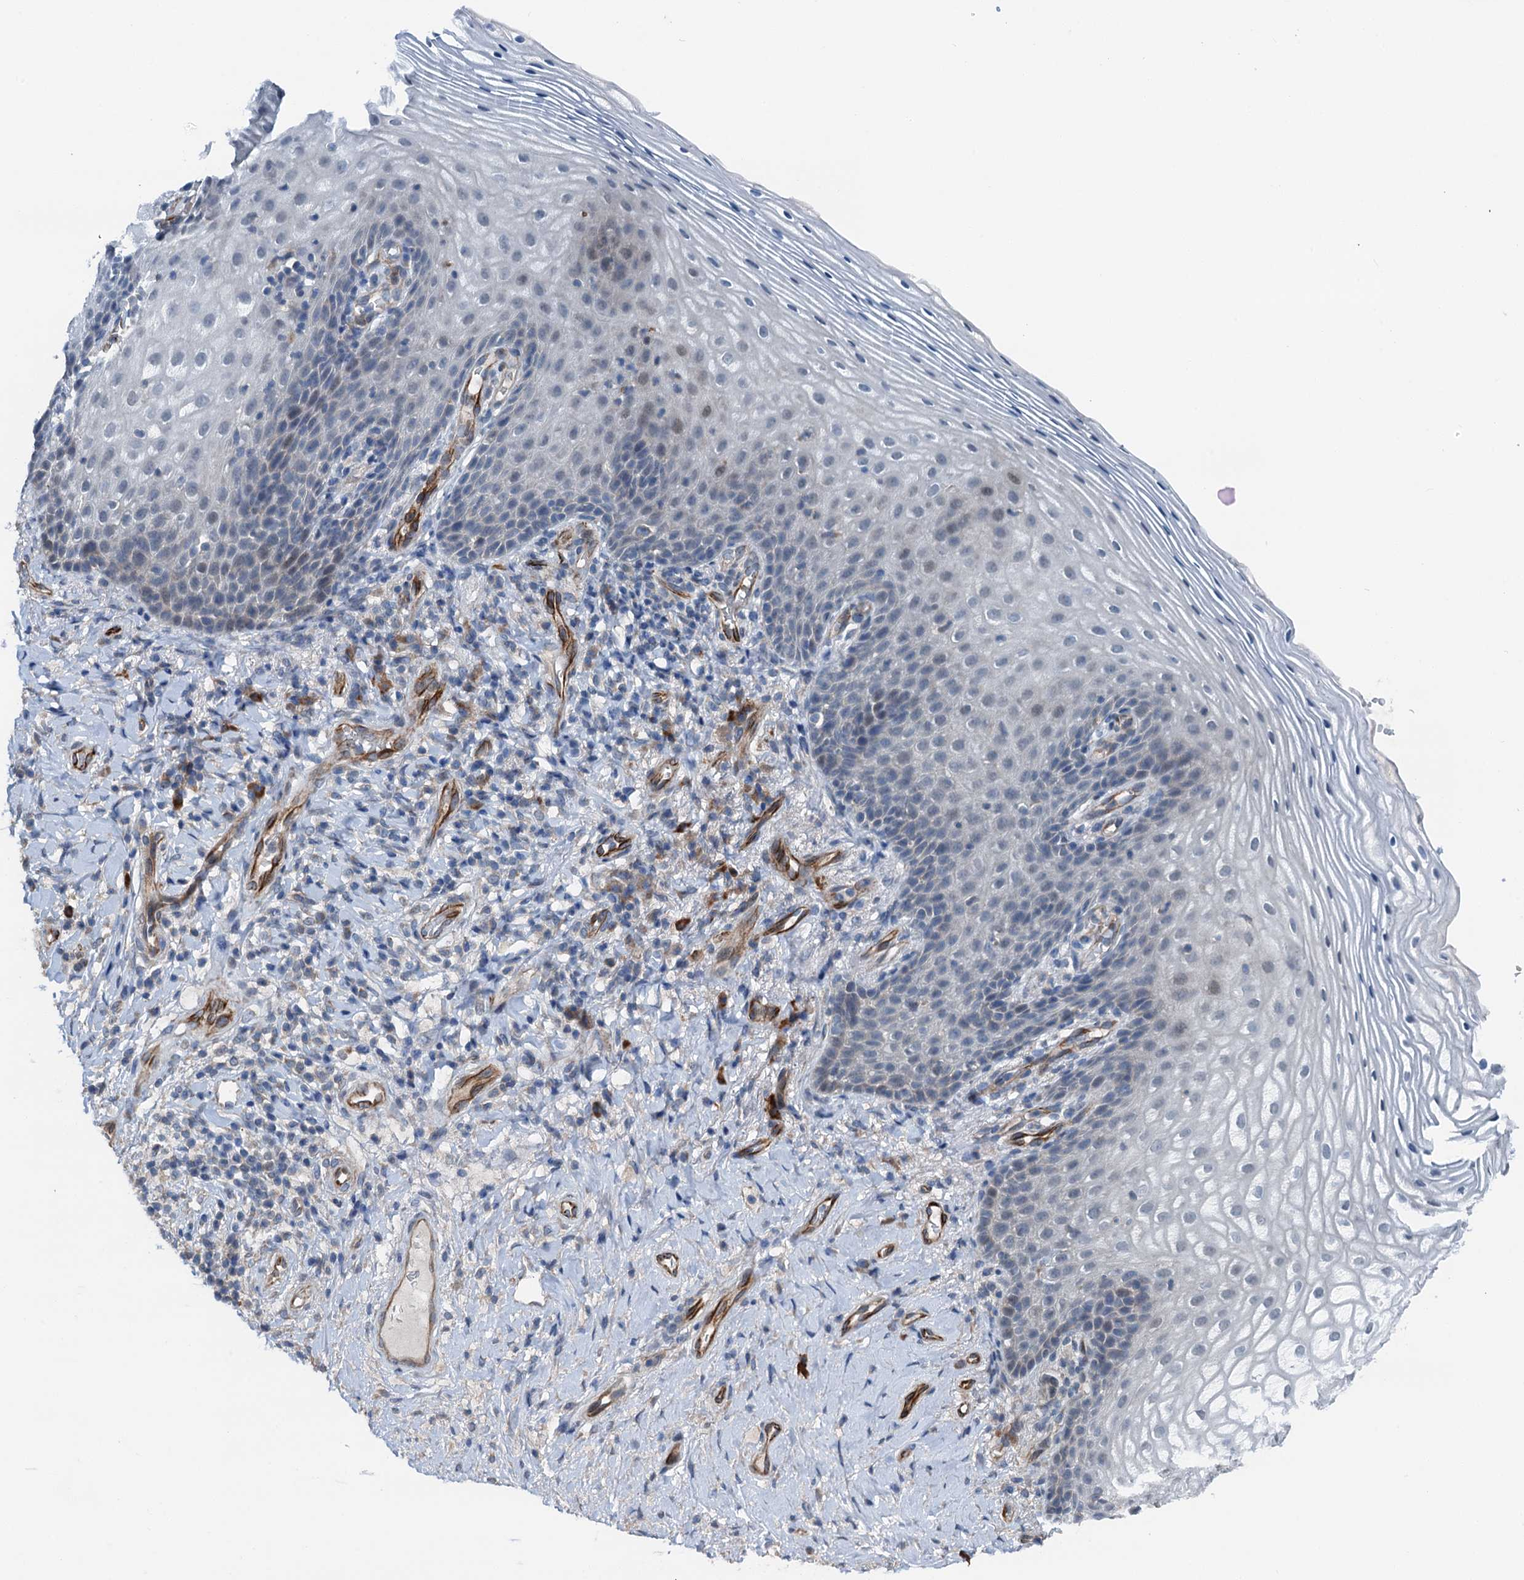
{"staining": {"intensity": "negative", "quantity": "none", "location": "none"}, "tissue": "vagina", "cell_type": "Squamous epithelial cells", "image_type": "normal", "snomed": [{"axis": "morphology", "description": "Normal tissue, NOS"}, {"axis": "topography", "description": "Vagina"}], "caption": "An immunohistochemistry (IHC) photomicrograph of normal vagina is shown. There is no staining in squamous epithelial cells of vagina.", "gene": "ELAC1", "patient": {"sex": "female", "age": 60}}